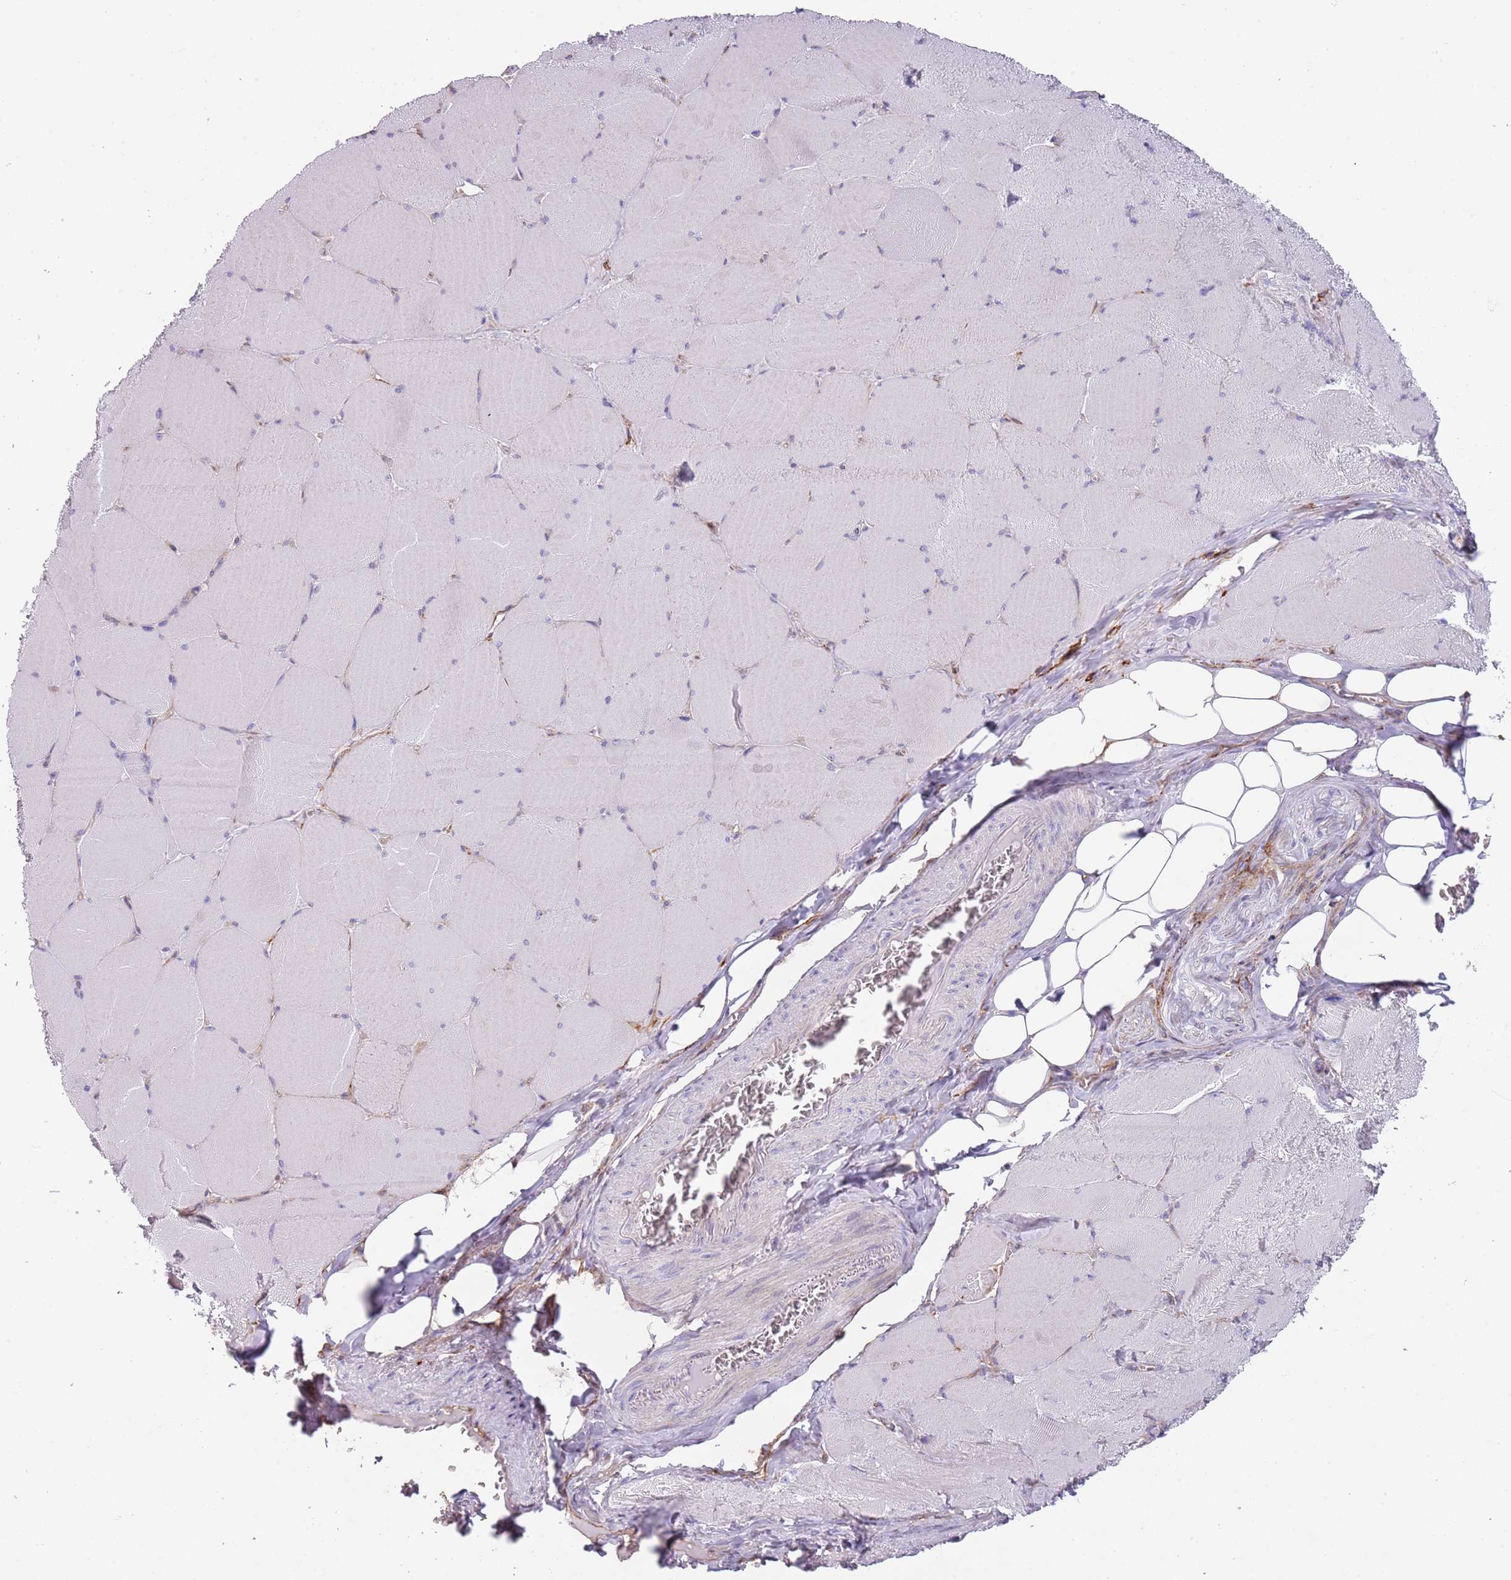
{"staining": {"intensity": "negative", "quantity": "none", "location": "none"}, "tissue": "skeletal muscle", "cell_type": "Myocytes", "image_type": "normal", "snomed": [{"axis": "morphology", "description": "Normal tissue, NOS"}, {"axis": "topography", "description": "Skeletal muscle"}, {"axis": "topography", "description": "Head-Neck"}], "caption": "IHC of normal skeletal muscle displays no staining in myocytes.", "gene": "ENSG00000271254", "patient": {"sex": "male", "age": 66}}